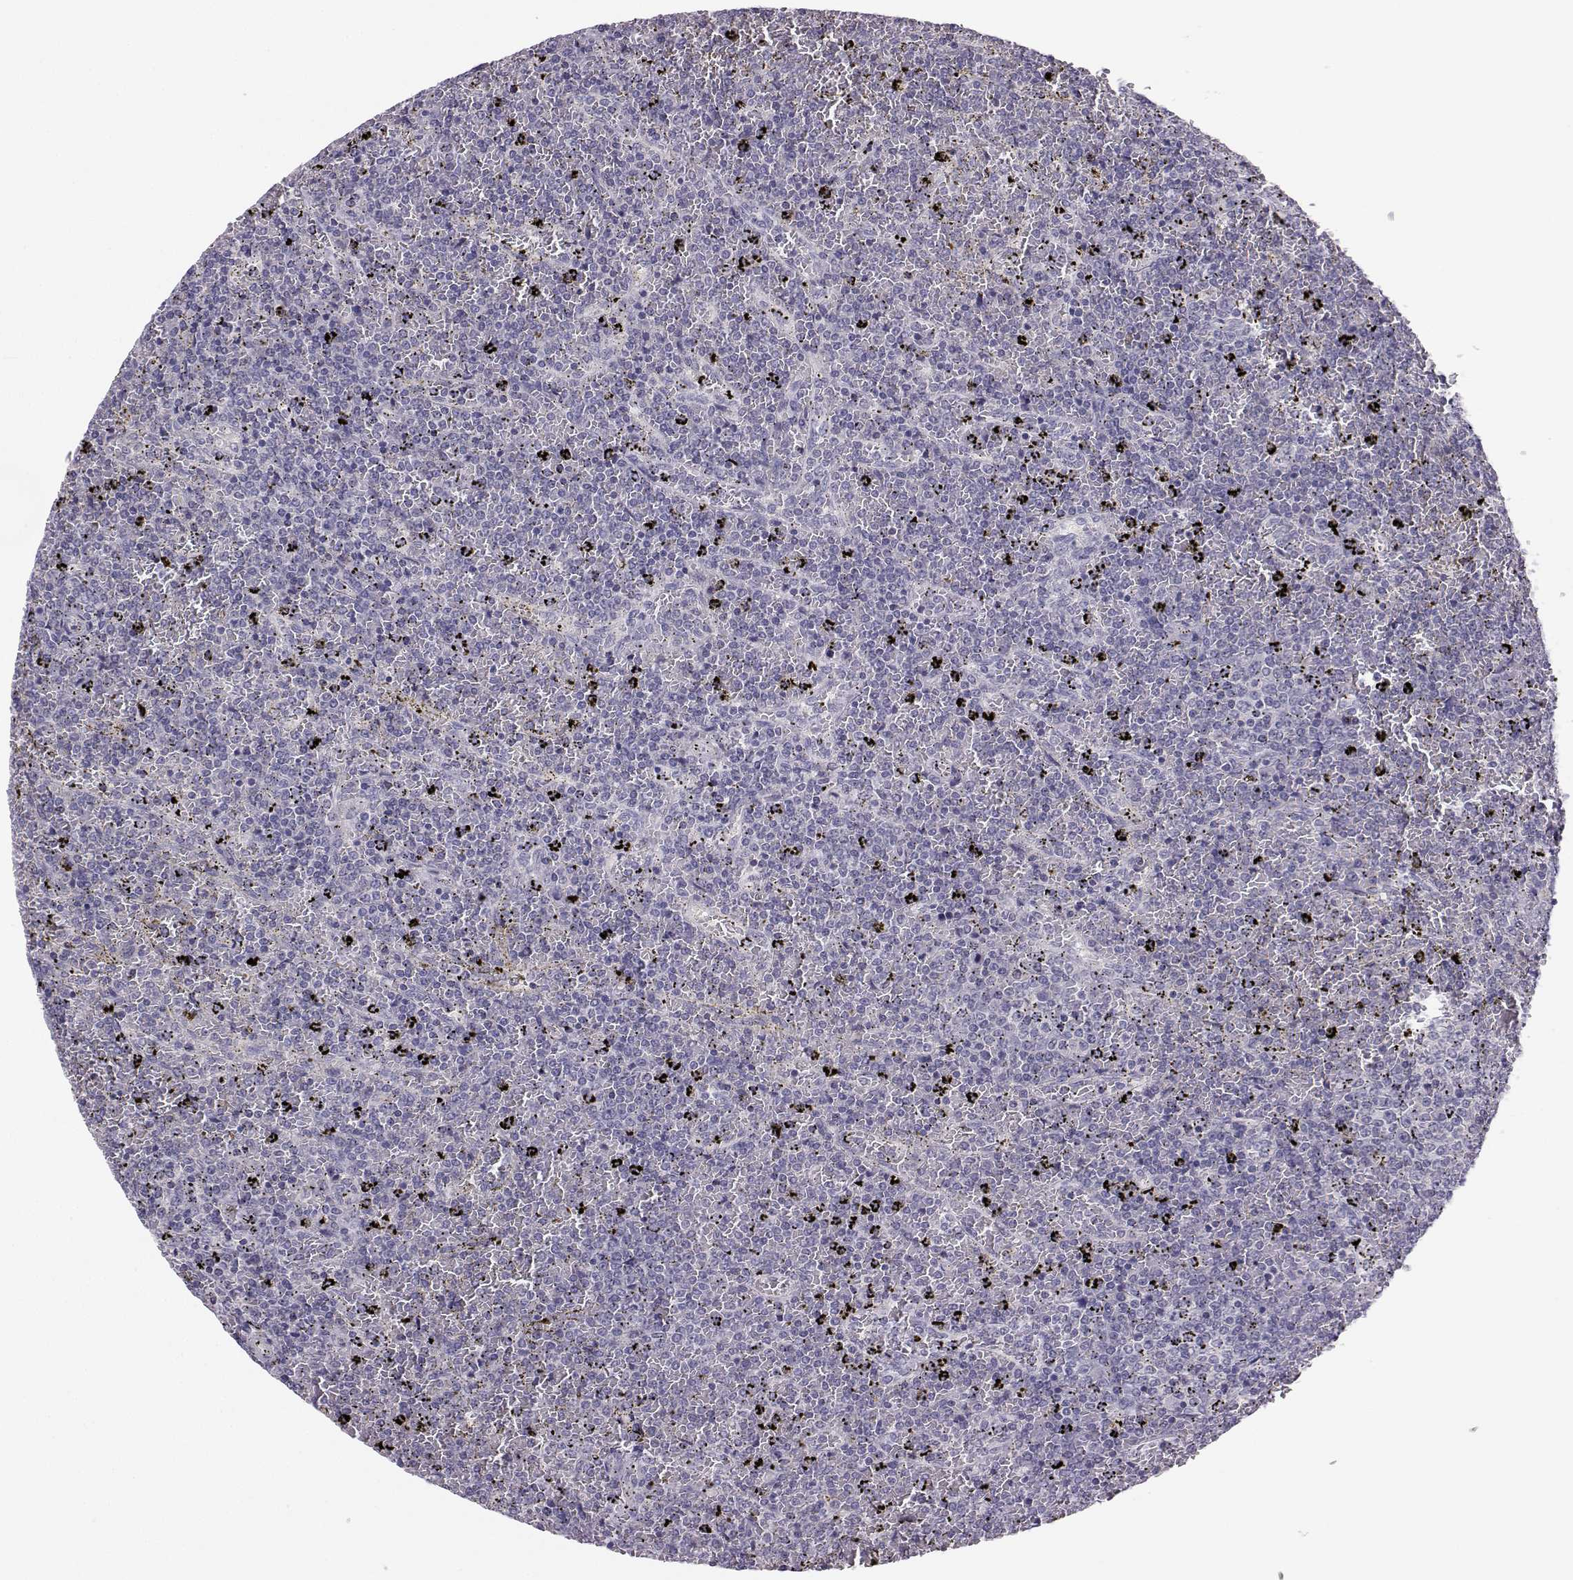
{"staining": {"intensity": "negative", "quantity": "none", "location": "none"}, "tissue": "lymphoma", "cell_type": "Tumor cells", "image_type": "cancer", "snomed": [{"axis": "morphology", "description": "Malignant lymphoma, non-Hodgkin's type, Low grade"}, {"axis": "topography", "description": "Spleen"}], "caption": "DAB (3,3'-diaminobenzidine) immunohistochemical staining of low-grade malignant lymphoma, non-Hodgkin's type reveals no significant expression in tumor cells.", "gene": "MROH7", "patient": {"sex": "female", "age": 77}}